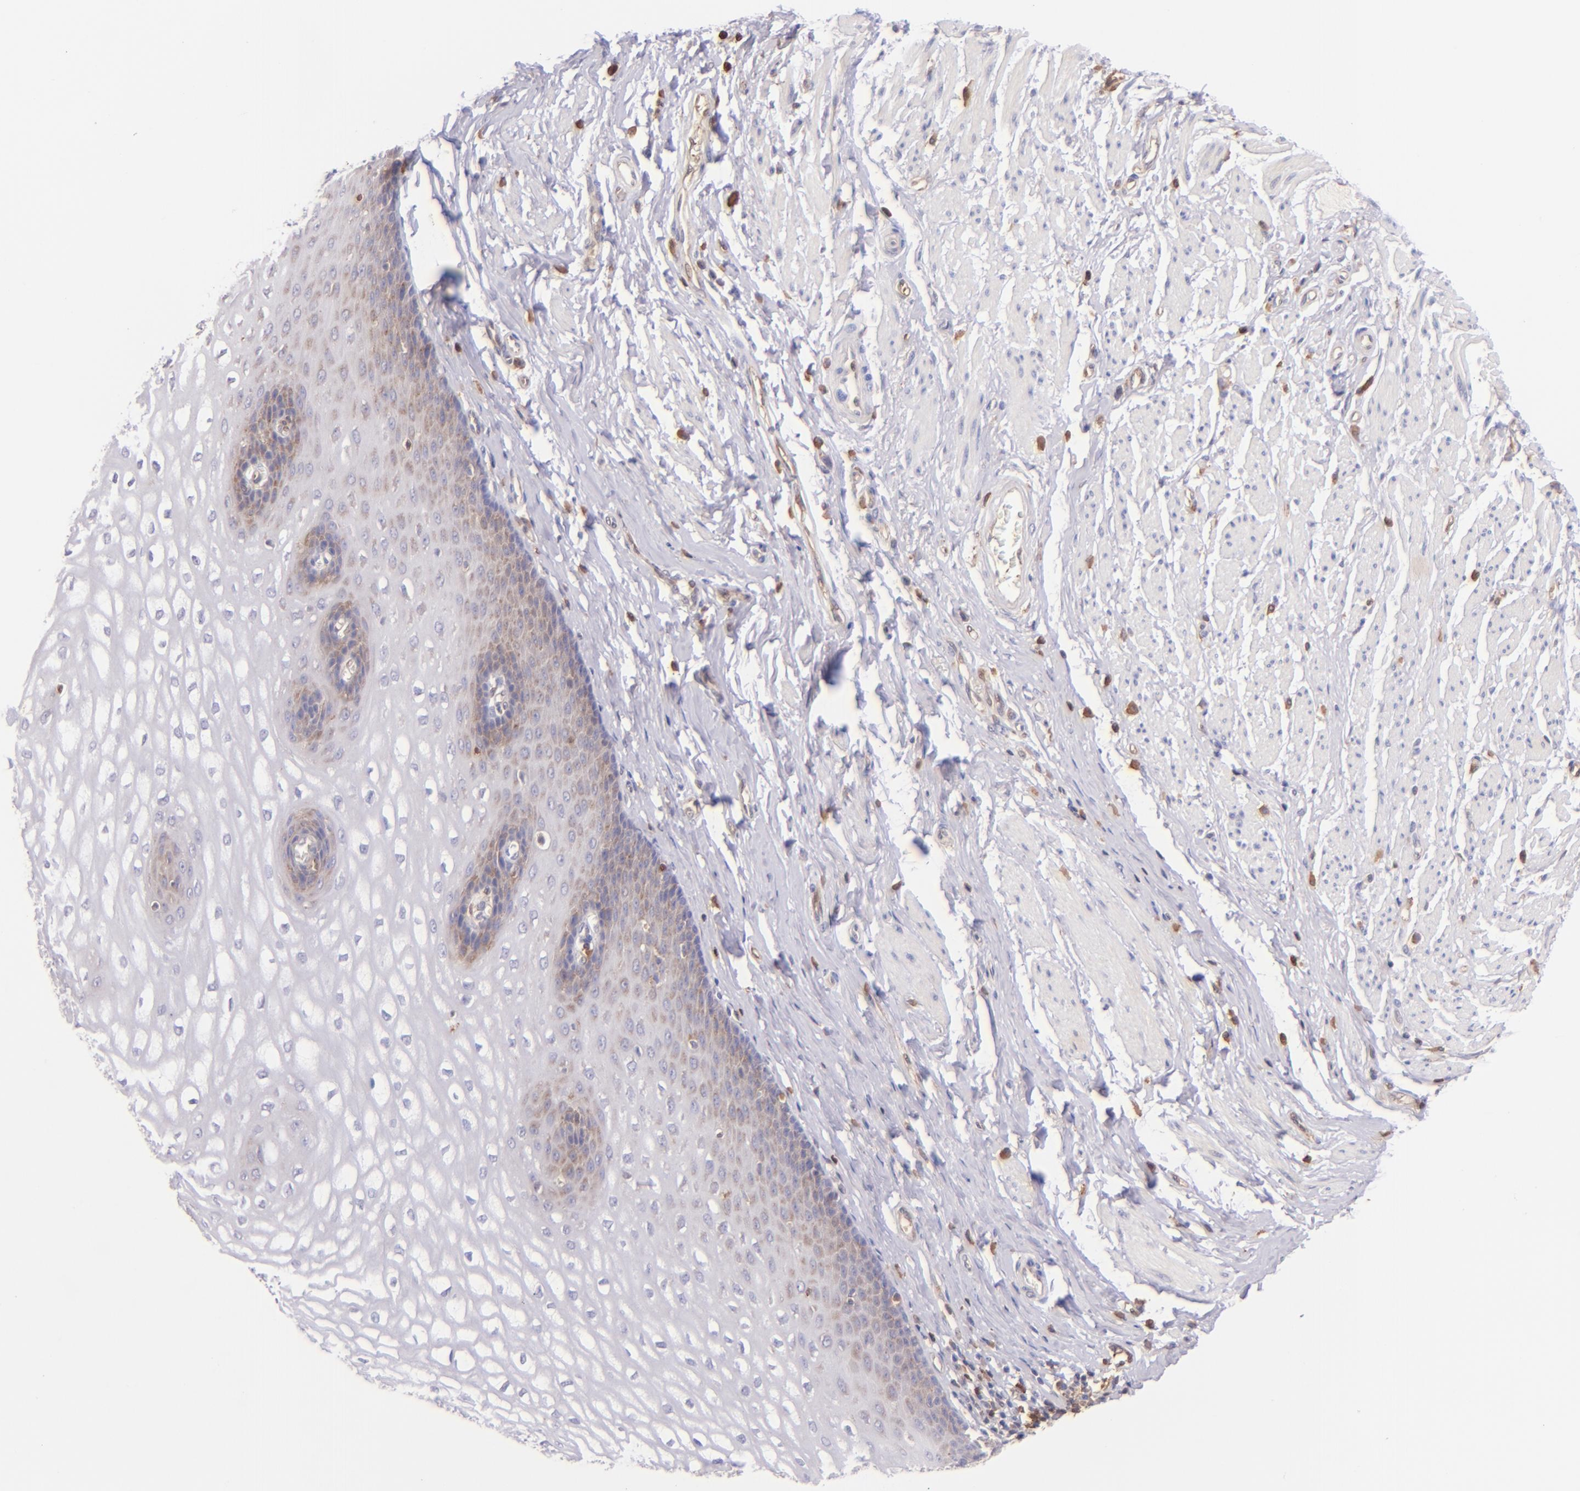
{"staining": {"intensity": "weak", "quantity": "<25%", "location": "cytoplasmic/membranous"}, "tissue": "esophagus", "cell_type": "Squamous epithelial cells", "image_type": "normal", "snomed": [{"axis": "morphology", "description": "Normal tissue, NOS"}, {"axis": "topography", "description": "Esophagus"}], "caption": "Squamous epithelial cells show no significant protein staining in unremarkable esophagus.", "gene": "BTK", "patient": {"sex": "male", "age": 70}}